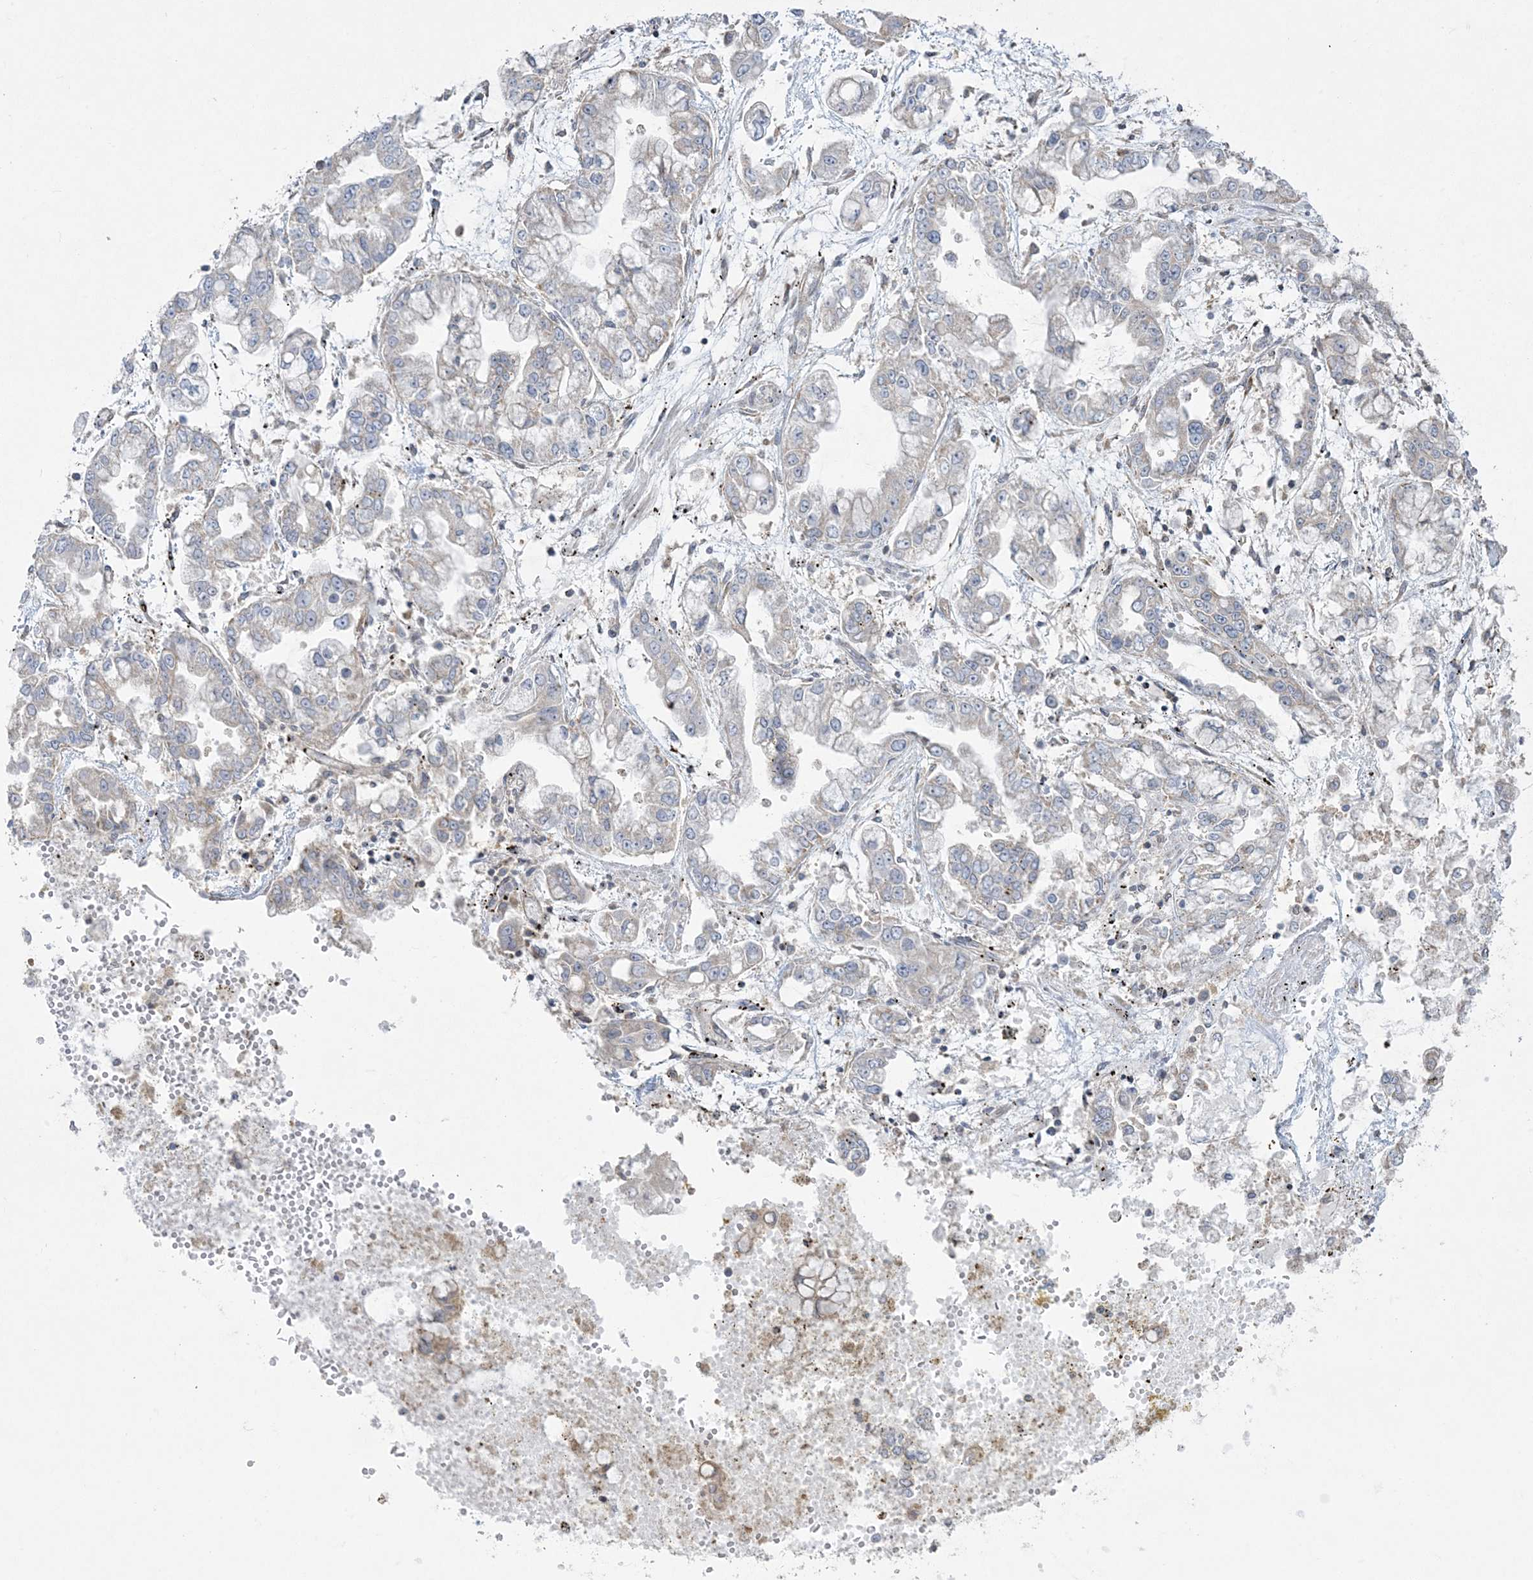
{"staining": {"intensity": "negative", "quantity": "none", "location": "none"}, "tissue": "stomach cancer", "cell_type": "Tumor cells", "image_type": "cancer", "snomed": [{"axis": "morphology", "description": "Normal tissue, NOS"}, {"axis": "morphology", "description": "Adenocarcinoma, NOS"}, {"axis": "topography", "description": "Stomach, upper"}, {"axis": "topography", "description": "Stomach"}], "caption": "The image demonstrates no significant positivity in tumor cells of stomach cancer.", "gene": "ZC3H6", "patient": {"sex": "male", "age": 76}}